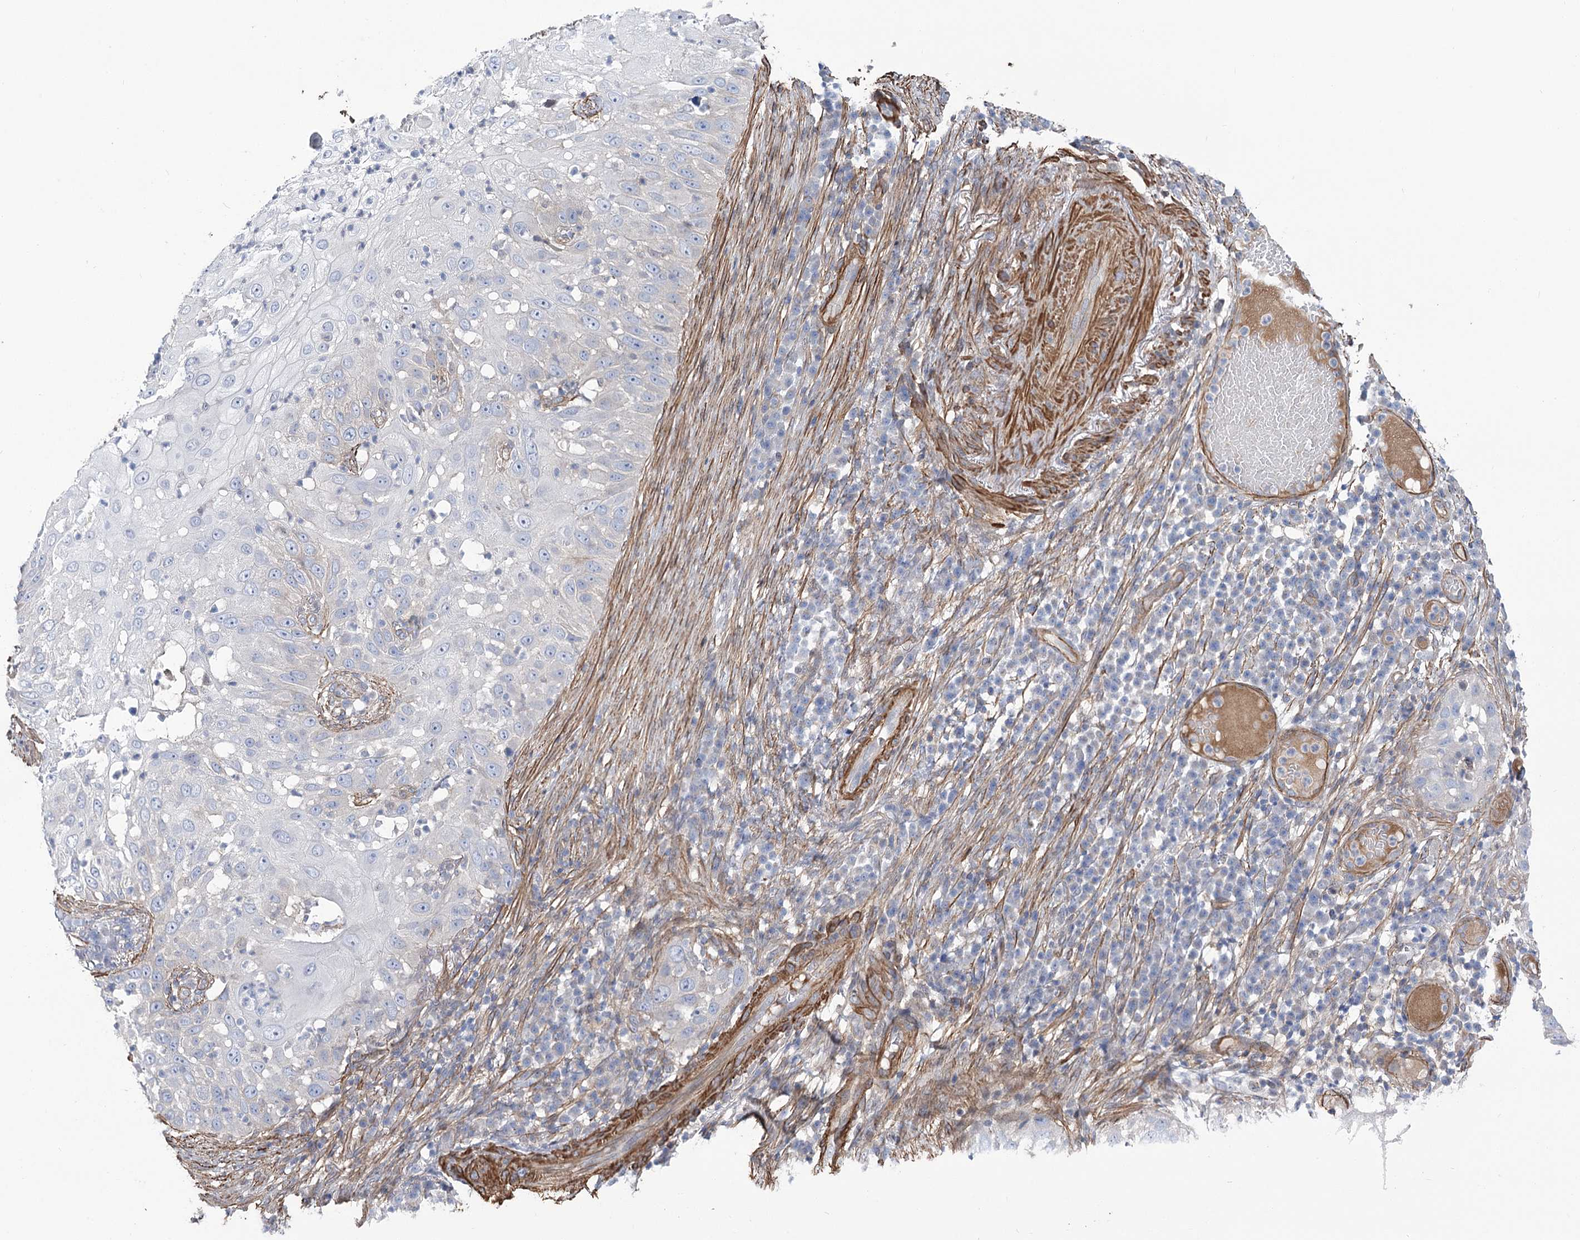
{"staining": {"intensity": "negative", "quantity": "none", "location": "none"}, "tissue": "skin cancer", "cell_type": "Tumor cells", "image_type": "cancer", "snomed": [{"axis": "morphology", "description": "Squamous cell carcinoma, NOS"}, {"axis": "topography", "description": "Skin"}], "caption": "Immunohistochemical staining of skin cancer reveals no significant positivity in tumor cells.", "gene": "WASHC3", "patient": {"sex": "female", "age": 44}}